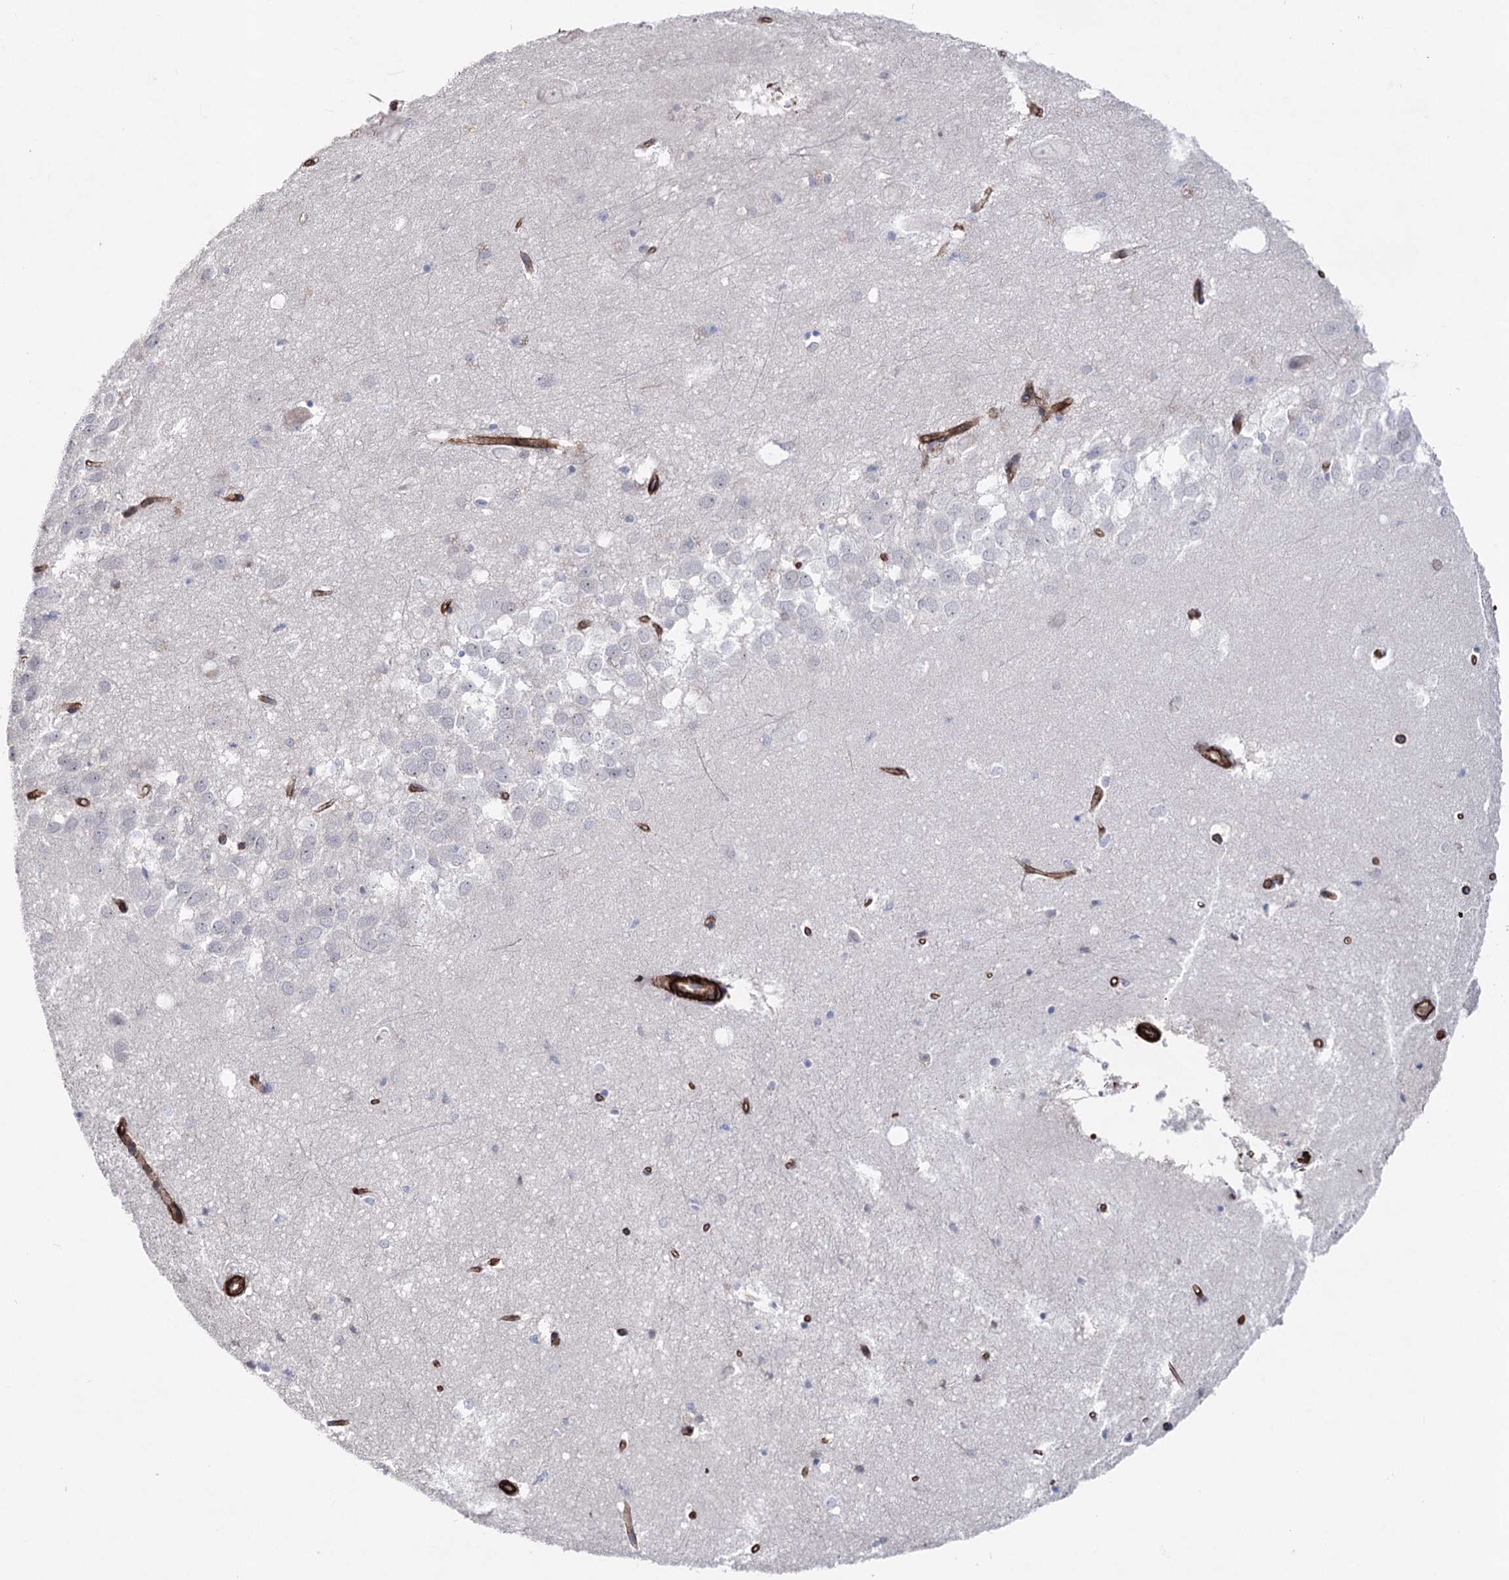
{"staining": {"intensity": "negative", "quantity": "none", "location": "none"}, "tissue": "hippocampus", "cell_type": "Glial cells", "image_type": "normal", "snomed": [{"axis": "morphology", "description": "Normal tissue, NOS"}, {"axis": "topography", "description": "Hippocampus"}], "caption": "Normal hippocampus was stained to show a protein in brown. There is no significant expression in glial cells. (Immunohistochemistry, brightfield microscopy, high magnification).", "gene": "ARHGAP20", "patient": {"sex": "female", "age": 64}}